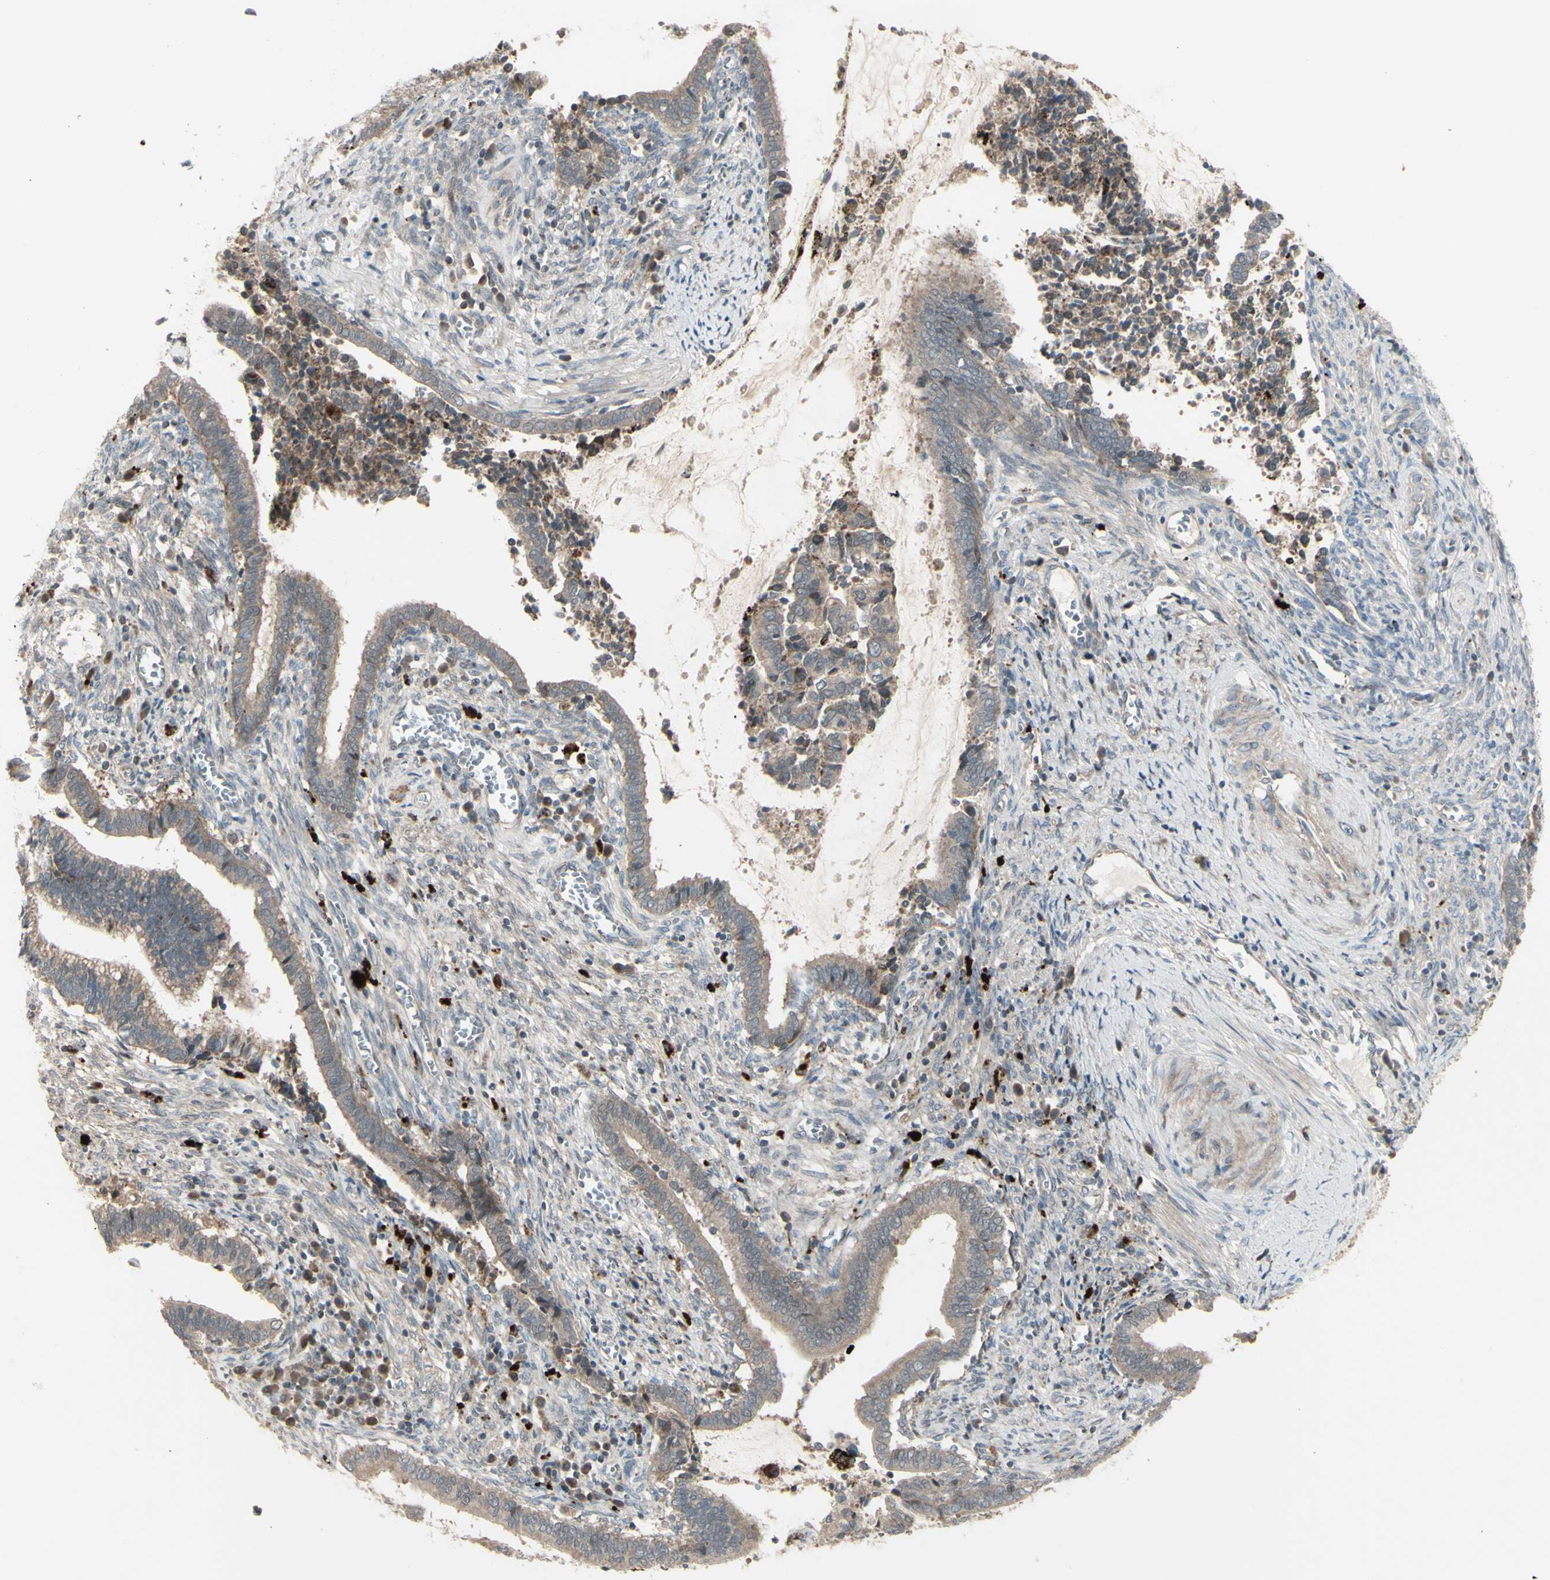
{"staining": {"intensity": "weak", "quantity": ">75%", "location": "cytoplasmic/membranous"}, "tissue": "cervical cancer", "cell_type": "Tumor cells", "image_type": "cancer", "snomed": [{"axis": "morphology", "description": "Adenocarcinoma, NOS"}, {"axis": "topography", "description": "Cervix"}], "caption": "Immunohistochemical staining of cervical cancer (adenocarcinoma) reveals low levels of weak cytoplasmic/membranous protein positivity in approximately >75% of tumor cells. (Brightfield microscopy of DAB IHC at high magnification).", "gene": "OSTM1", "patient": {"sex": "female", "age": 44}}